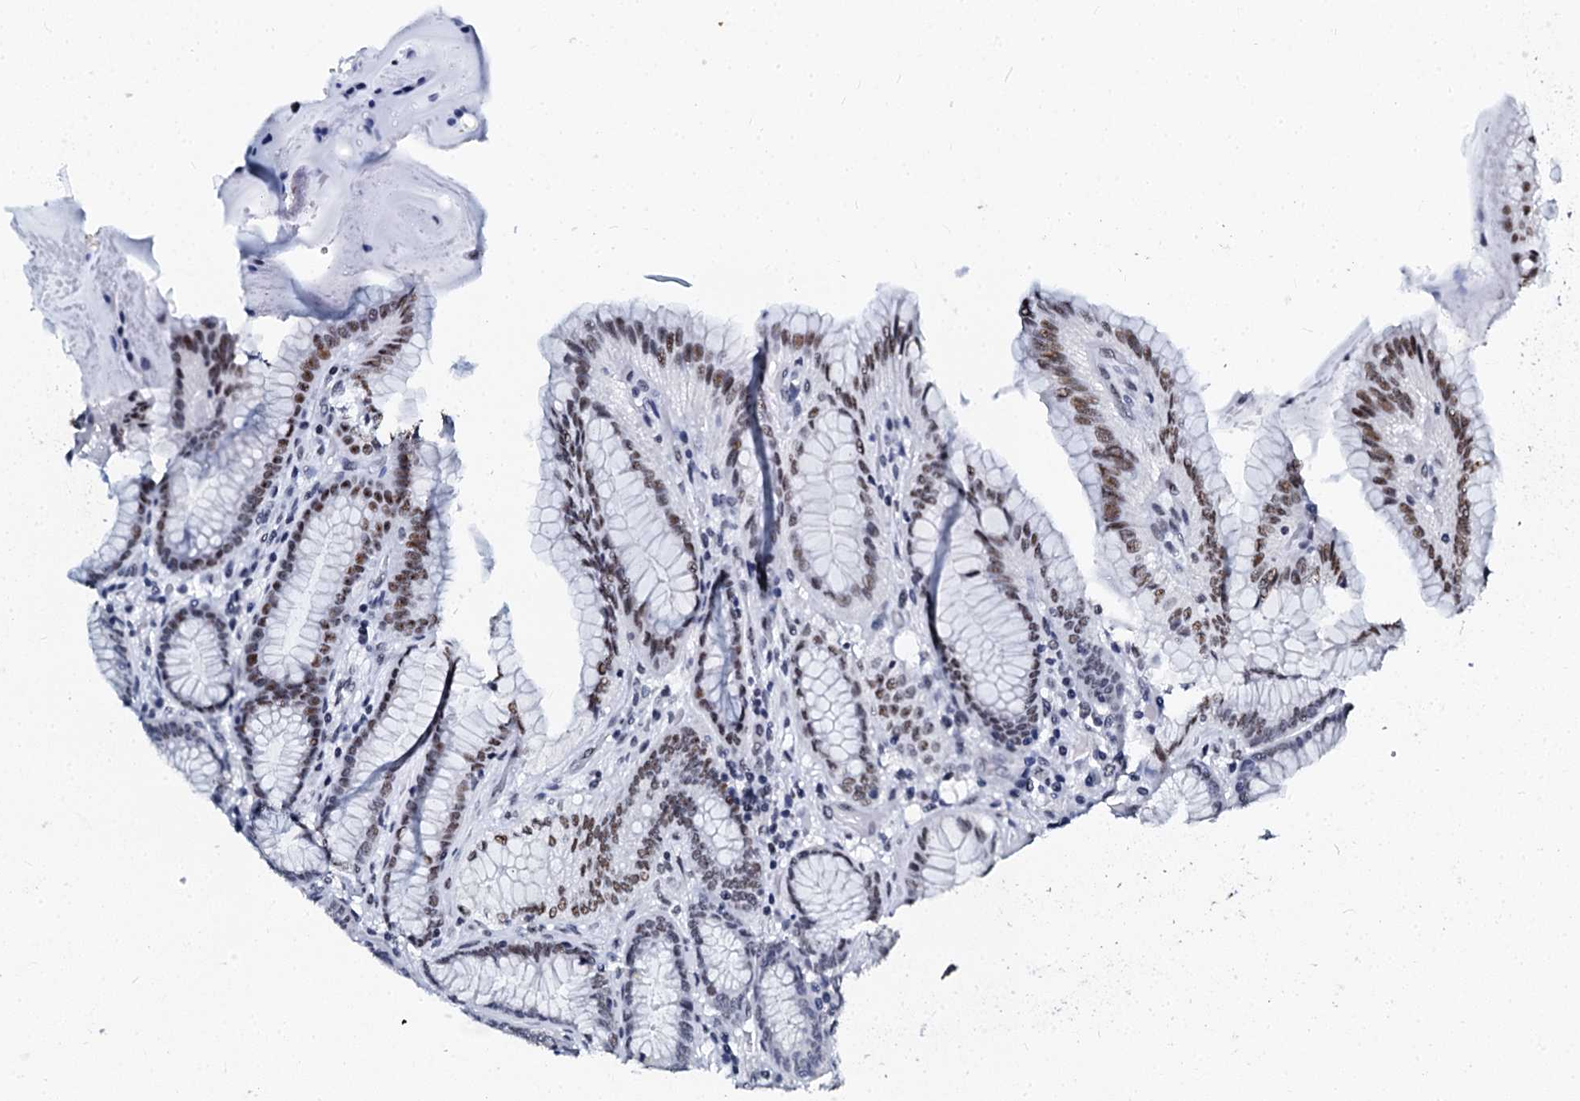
{"staining": {"intensity": "moderate", "quantity": ">75%", "location": "nuclear"}, "tissue": "stomach", "cell_type": "Glandular cells", "image_type": "normal", "snomed": [{"axis": "morphology", "description": "Normal tissue, NOS"}, {"axis": "topography", "description": "Stomach, upper"}, {"axis": "topography", "description": "Stomach, lower"}], "caption": "Moderate nuclear positivity is seen in approximately >75% of glandular cells in benign stomach.", "gene": "SLTM", "patient": {"sex": "female", "age": 76}}